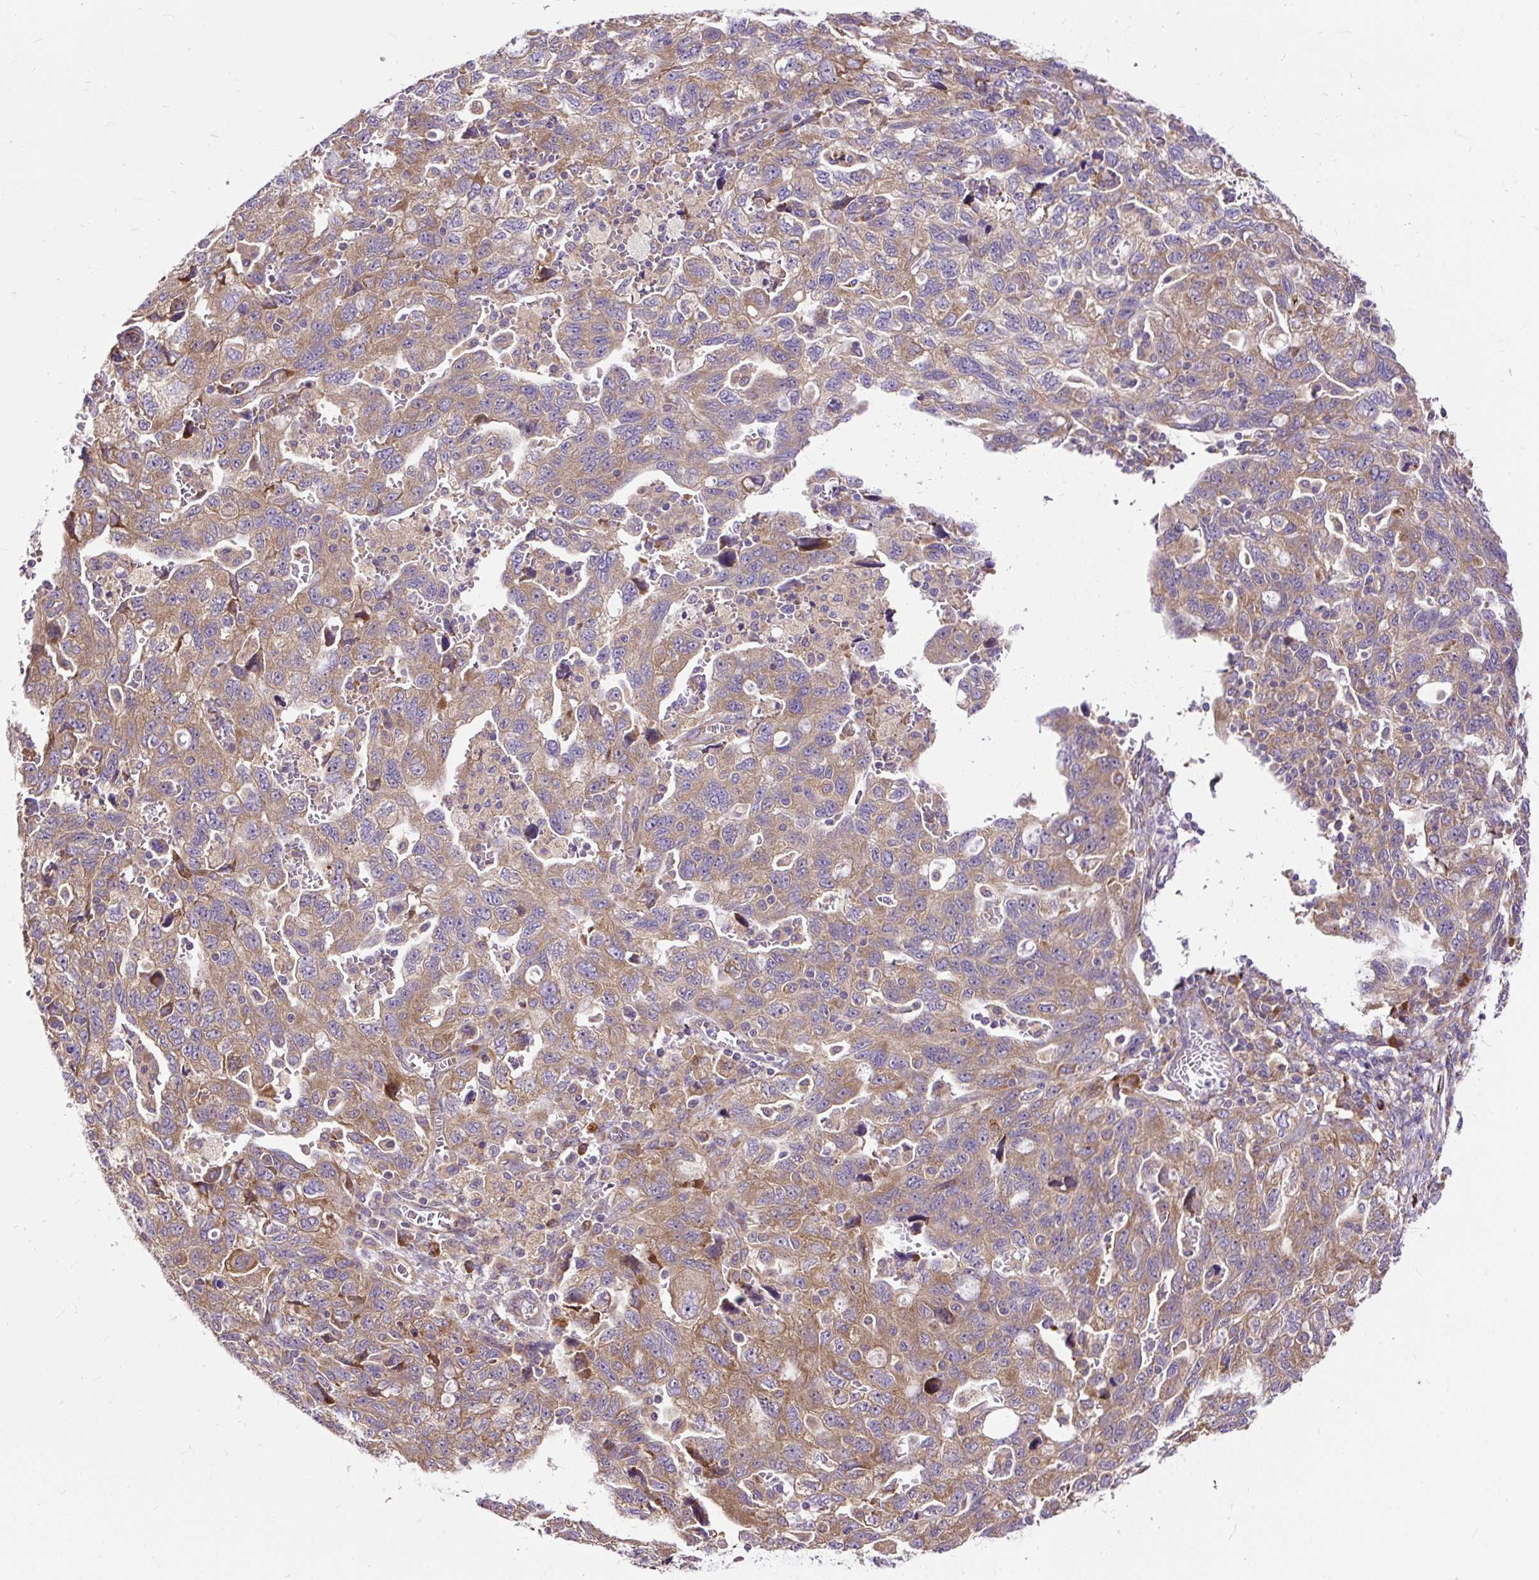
{"staining": {"intensity": "moderate", "quantity": ">75%", "location": "cytoplasmic/membranous"}, "tissue": "ovarian cancer", "cell_type": "Tumor cells", "image_type": "cancer", "snomed": [{"axis": "morphology", "description": "Carcinoma, NOS"}, {"axis": "morphology", "description": "Cystadenocarcinoma, serous, NOS"}, {"axis": "topography", "description": "Ovary"}], "caption": "Moderate cytoplasmic/membranous protein staining is appreciated in approximately >75% of tumor cells in ovarian serous cystadenocarcinoma. (DAB (3,3'-diaminobenzidine) IHC with brightfield microscopy, high magnification).", "gene": "RPS5", "patient": {"sex": "female", "age": 69}}